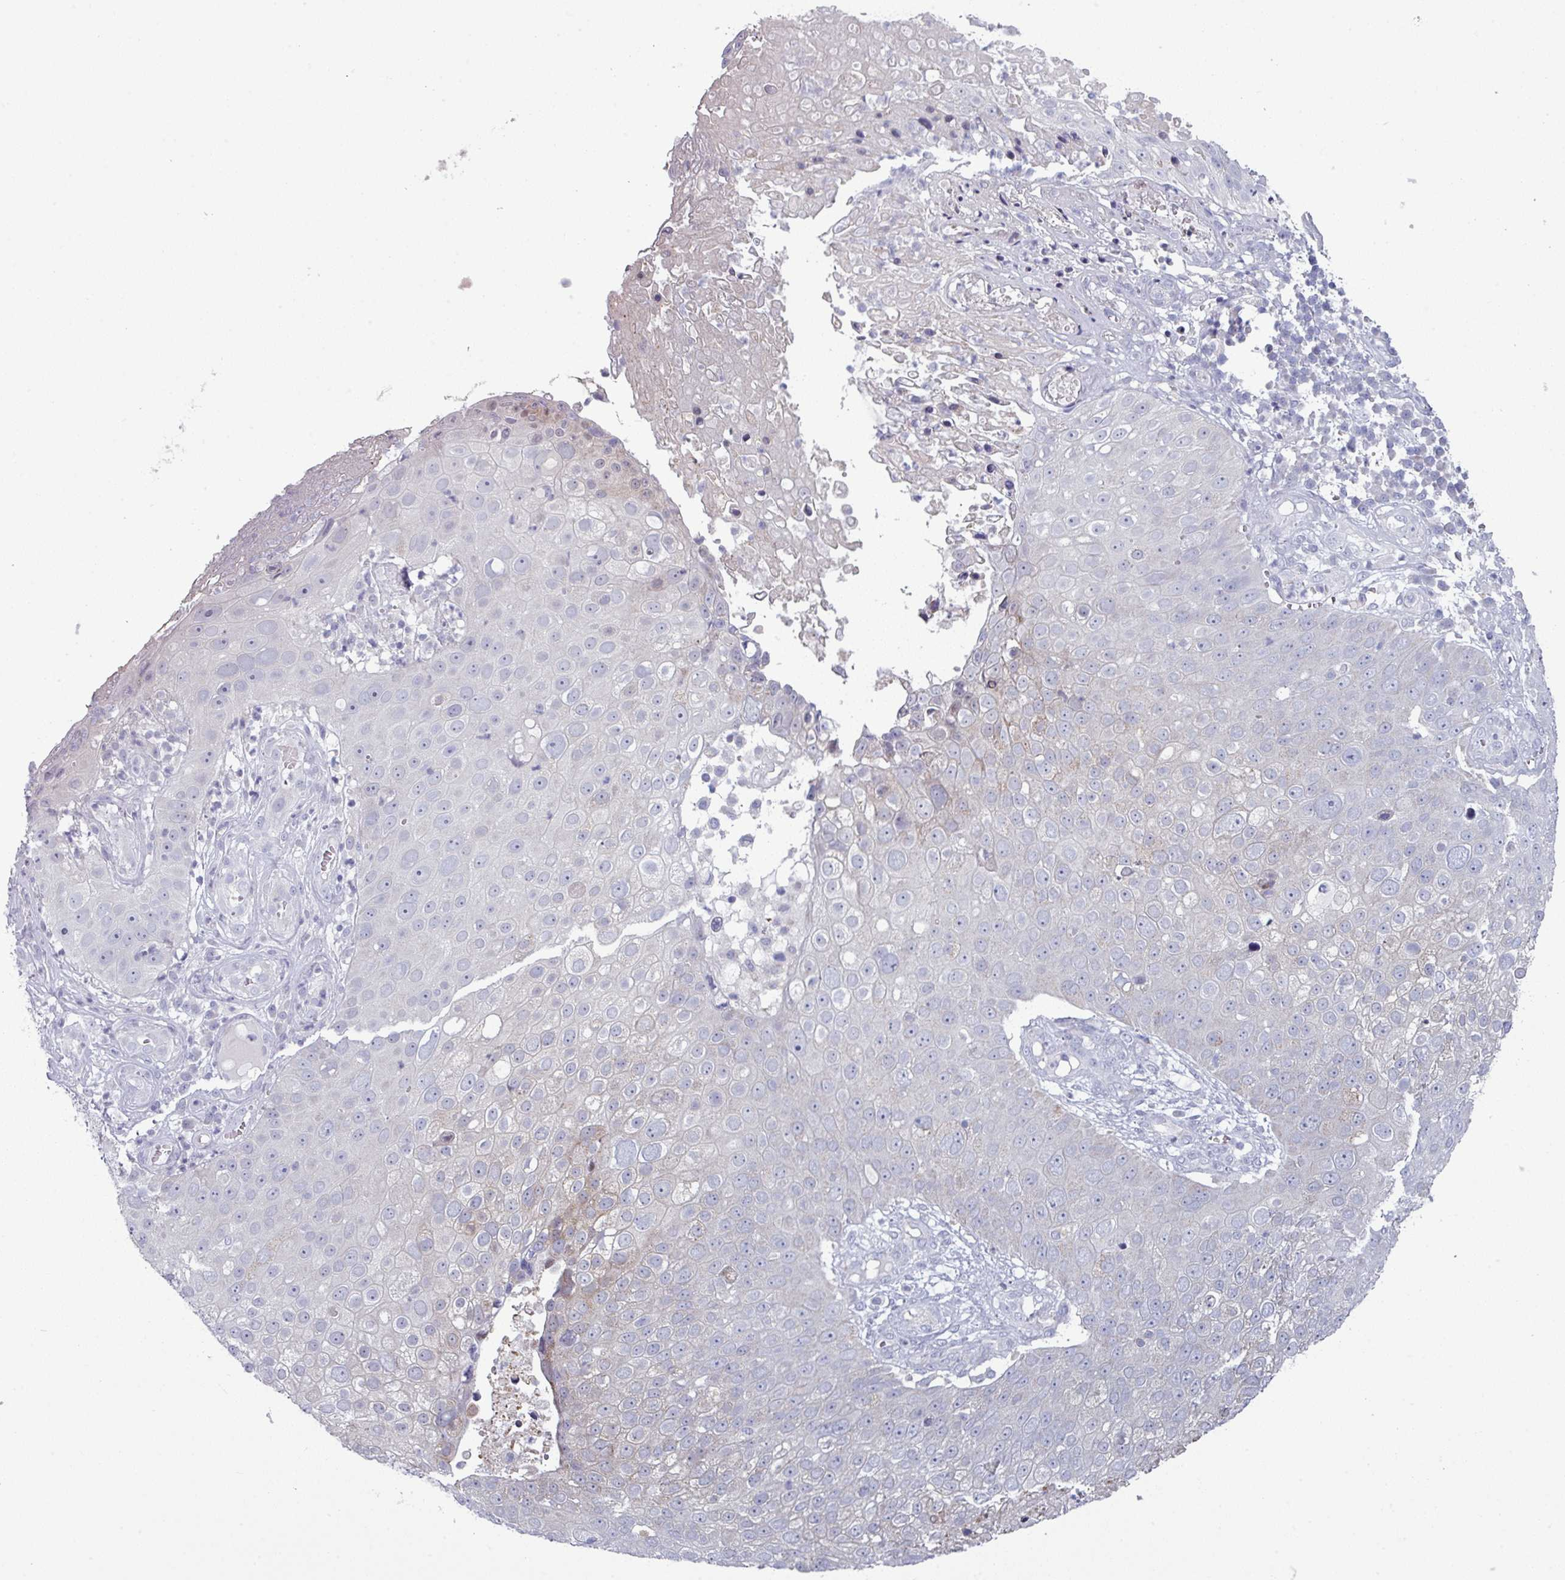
{"staining": {"intensity": "negative", "quantity": "none", "location": "none"}, "tissue": "skin cancer", "cell_type": "Tumor cells", "image_type": "cancer", "snomed": [{"axis": "morphology", "description": "Squamous cell carcinoma, NOS"}, {"axis": "topography", "description": "Skin"}], "caption": "A high-resolution photomicrograph shows immunohistochemistry staining of skin cancer, which displays no significant expression in tumor cells.", "gene": "ZNF615", "patient": {"sex": "male", "age": 71}}